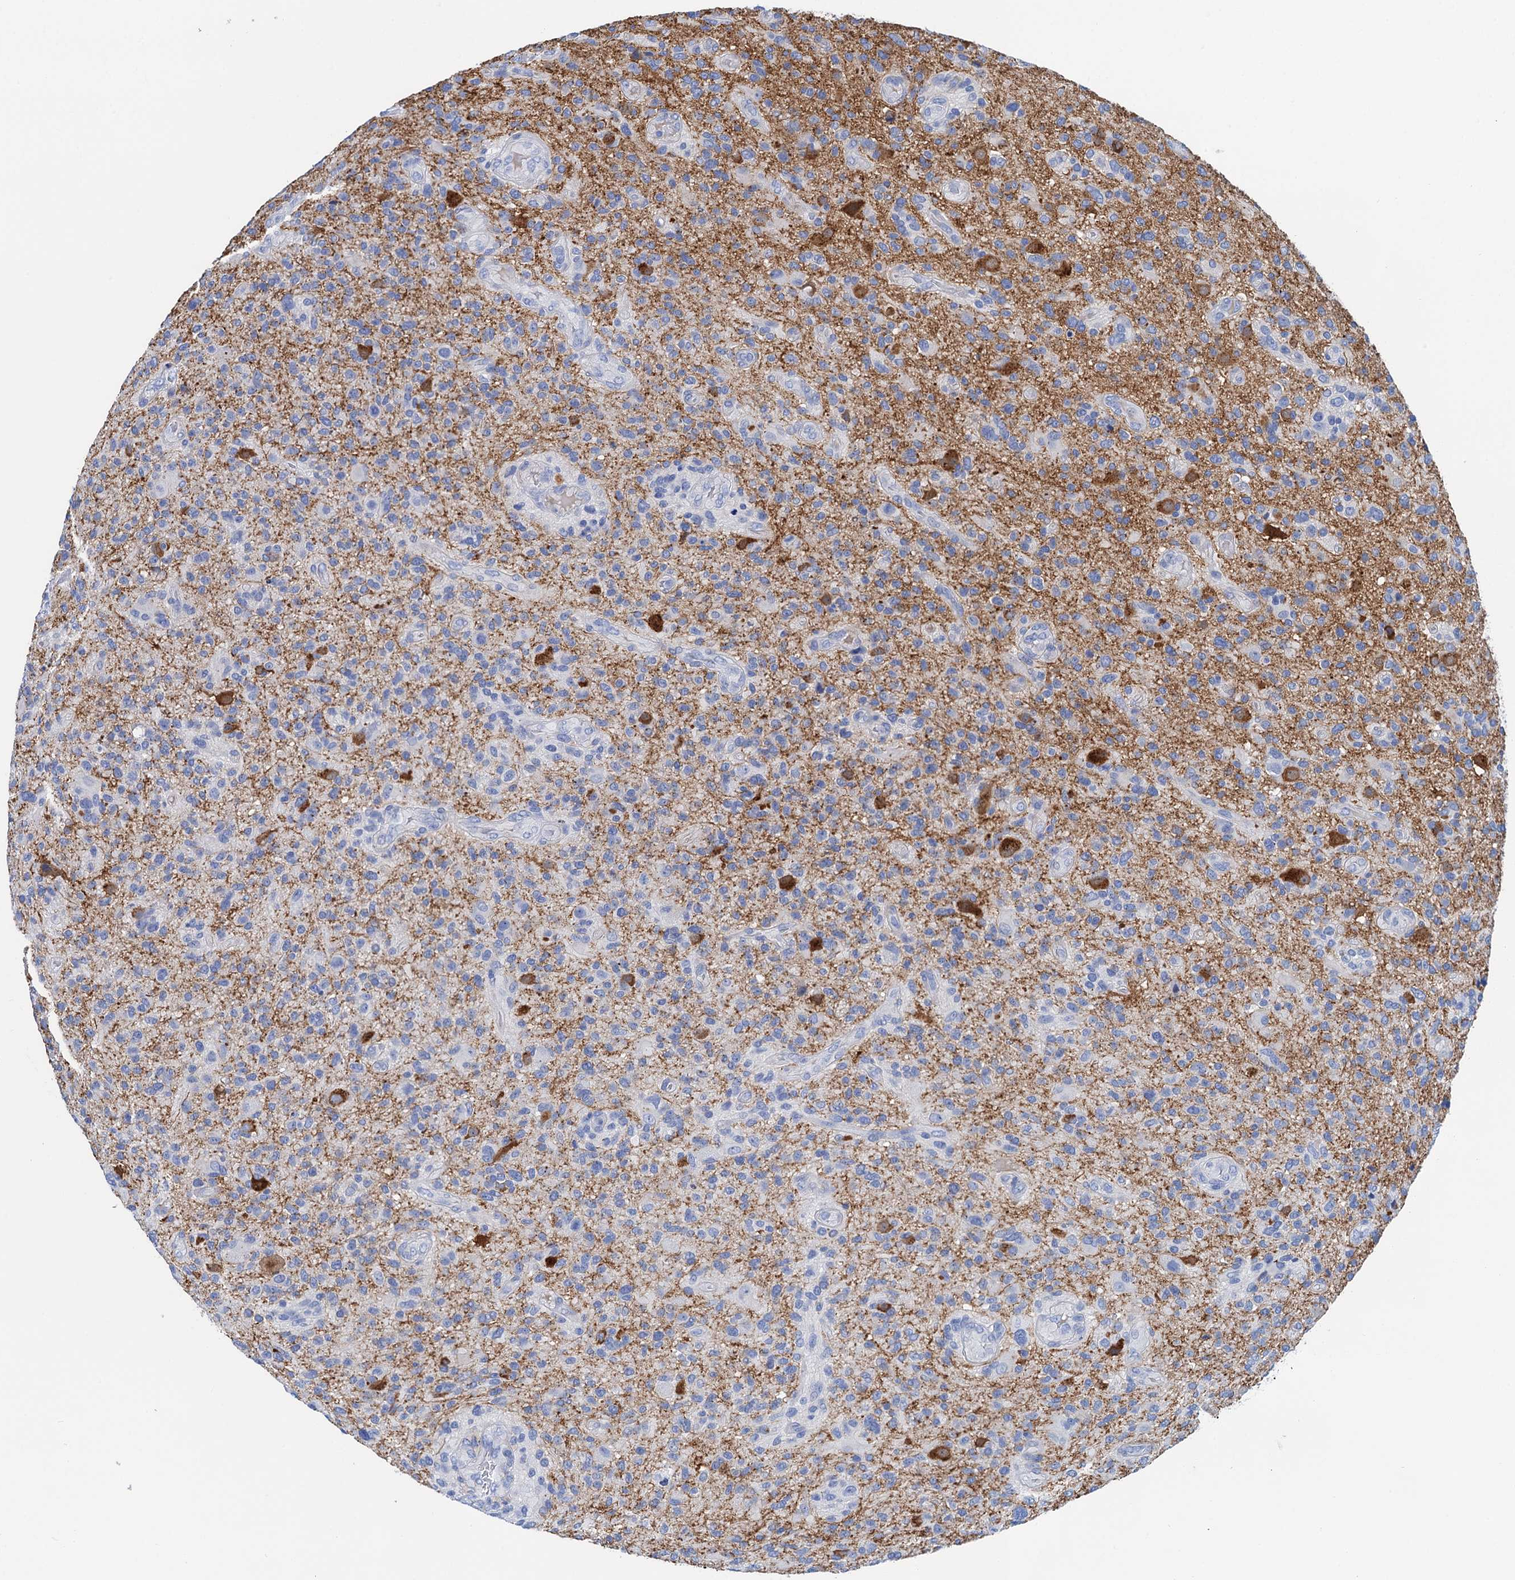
{"staining": {"intensity": "moderate", "quantity": "<25%", "location": "cytoplasmic/membranous"}, "tissue": "glioma", "cell_type": "Tumor cells", "image_type": "cancer", "snomed": [{"axis": "morphology", "description": "Glioma, malignant, High grade"}, {"axis": "topography", "description": "Brain"}], "caption": "A brown stain labels moderate cytoplasmic/membranous staining of a protein in human glioma tumor cells.", "gene": "NLRP10", "patient": {"sex": "male", "age": 47}}